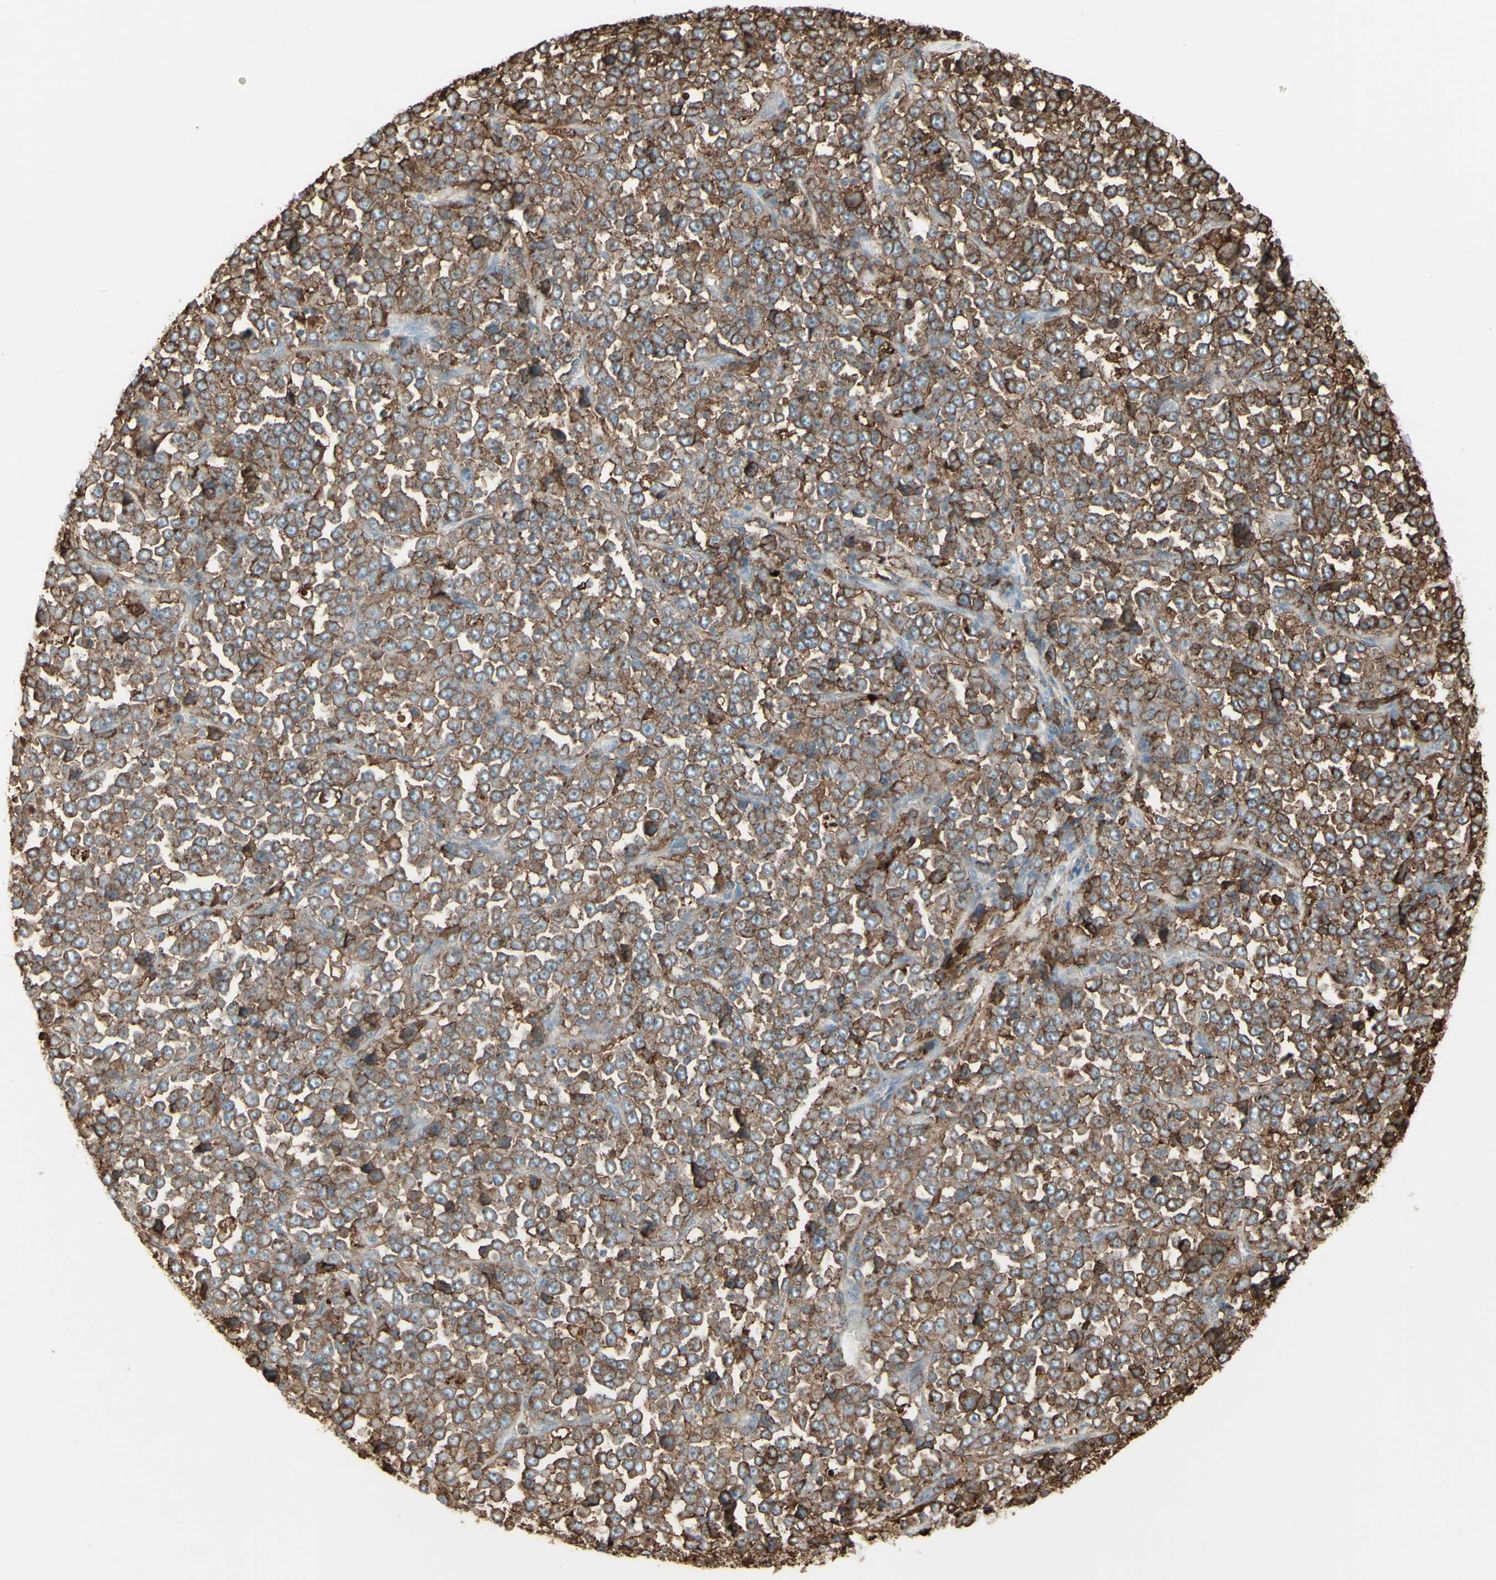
{"staining": {"intensity": "moderate", "quantity": ">75%", "location": "cytoplasmic/membranous"}, "tissue": "stomach cancer", "cell_type": "Tumor cells", "image_type": "cancer", "snomed": [{"axis": "morphology", "description": "Normal tissue, NOS"}, {"axis": "morphology", "description": "Adenocarcinoma, NOS"}, {"axis": "topography", "description": "Stomach, upper"}, {"axis": "topography", "description": "Stomach"}], "caption": "A brown stain highlights moderate cytoplasmic/membranous staining of a protein in stomach adenocarcinoma tumor cells. (brown staining indicates protein expression, while blue staining denotes nuclei).", "gene": "HLA-DPB1", "patient": {"sex": "male", "age": 59}}